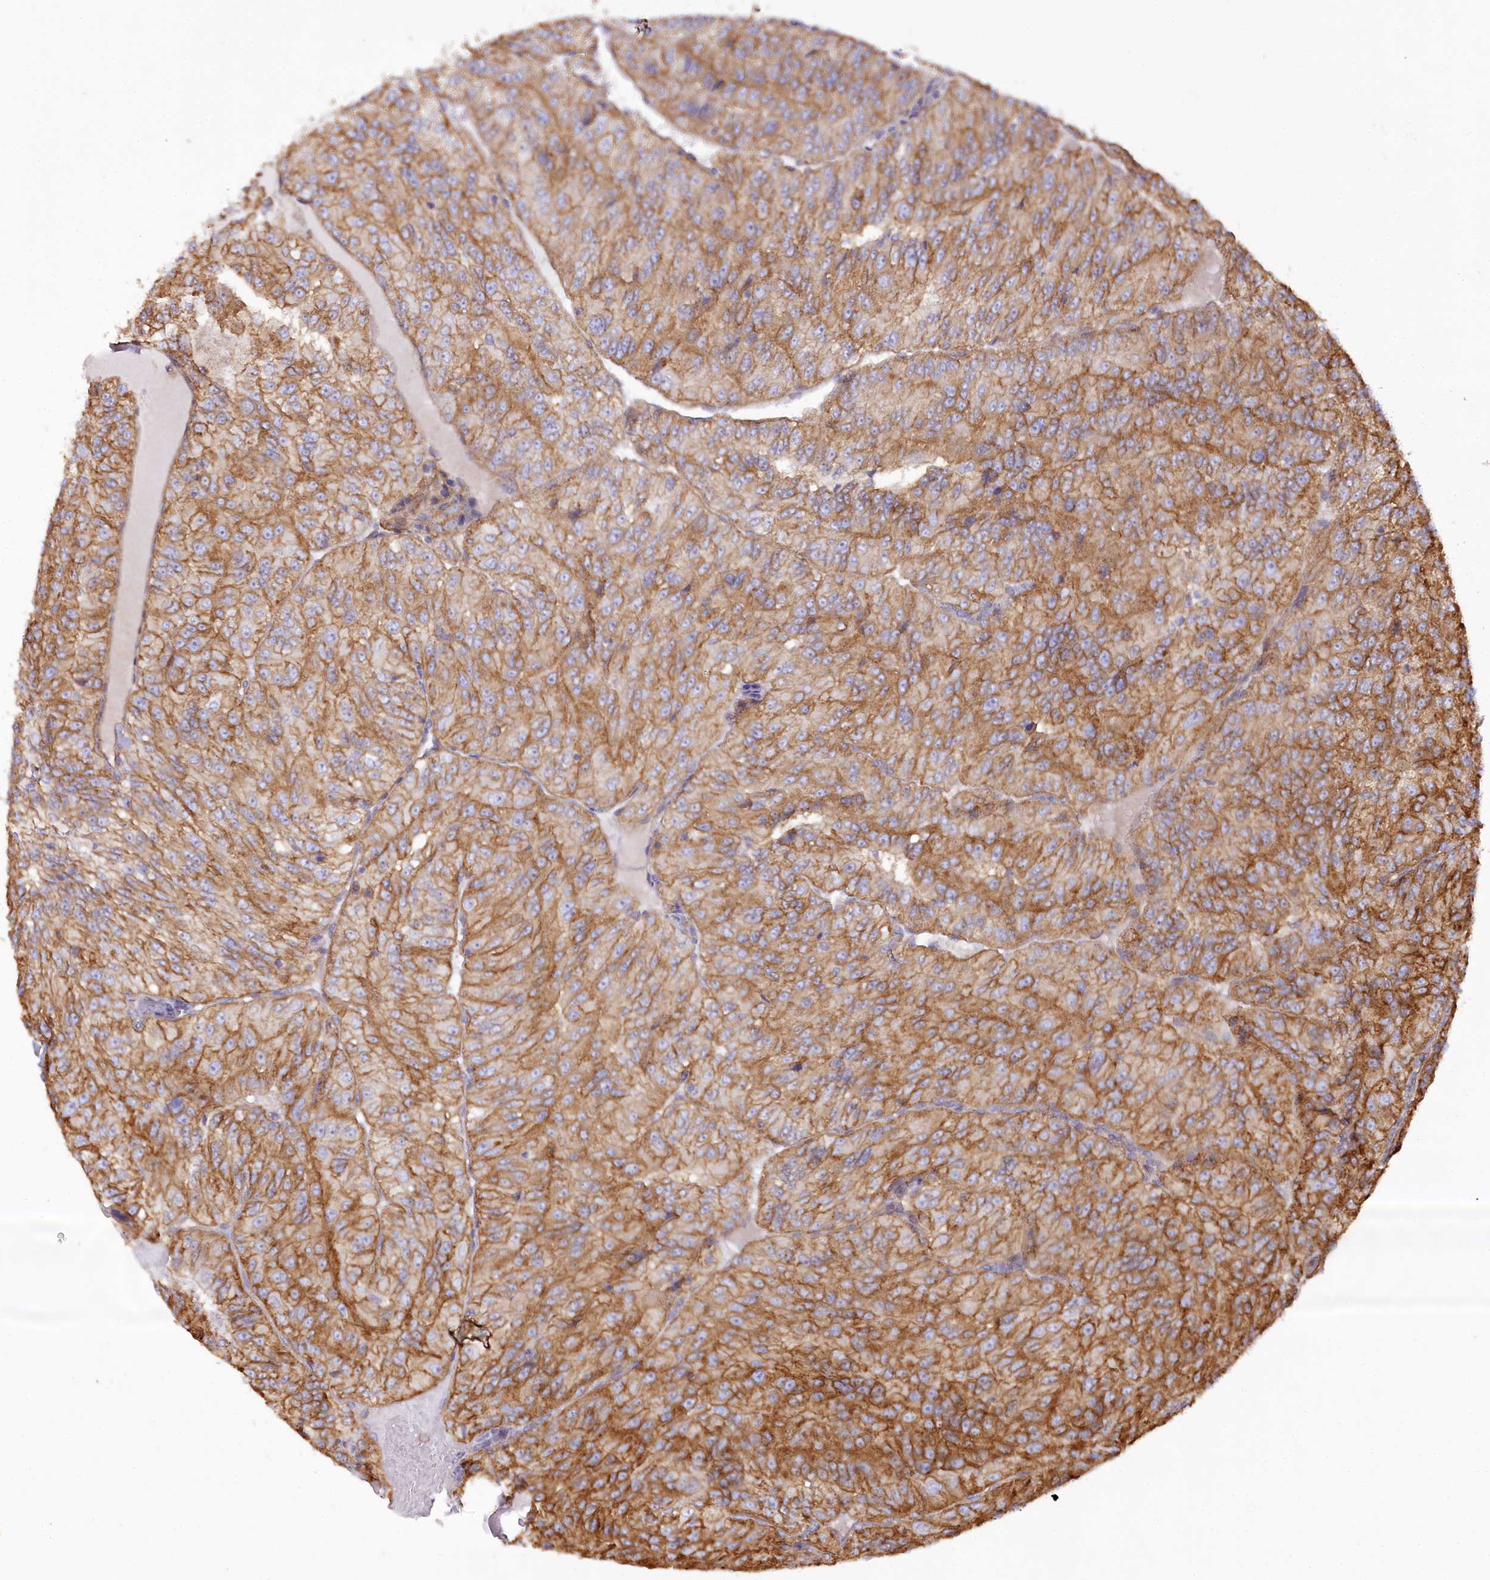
{"staining": {"intensity": "moderate", "quantity": ">75%", "location": "cytoplasmic/membranous"}, "tissue": "renal cancer", "cell_type": "Tumor cells", "image_type": "cancer", "snomed": [{"axis": "morphology", "description": "Adenocarcinoma, NOS"}, {"axis": "topography", "description": "Kidney"}], "caption": "Moderate cytoplasmic/membranous expression is appreciated in about >75% of tumor cells in renal cancer (adenocarcinoma).", "gene": "SYNPO2", "patient": {"sex": "female", "age": 63}}